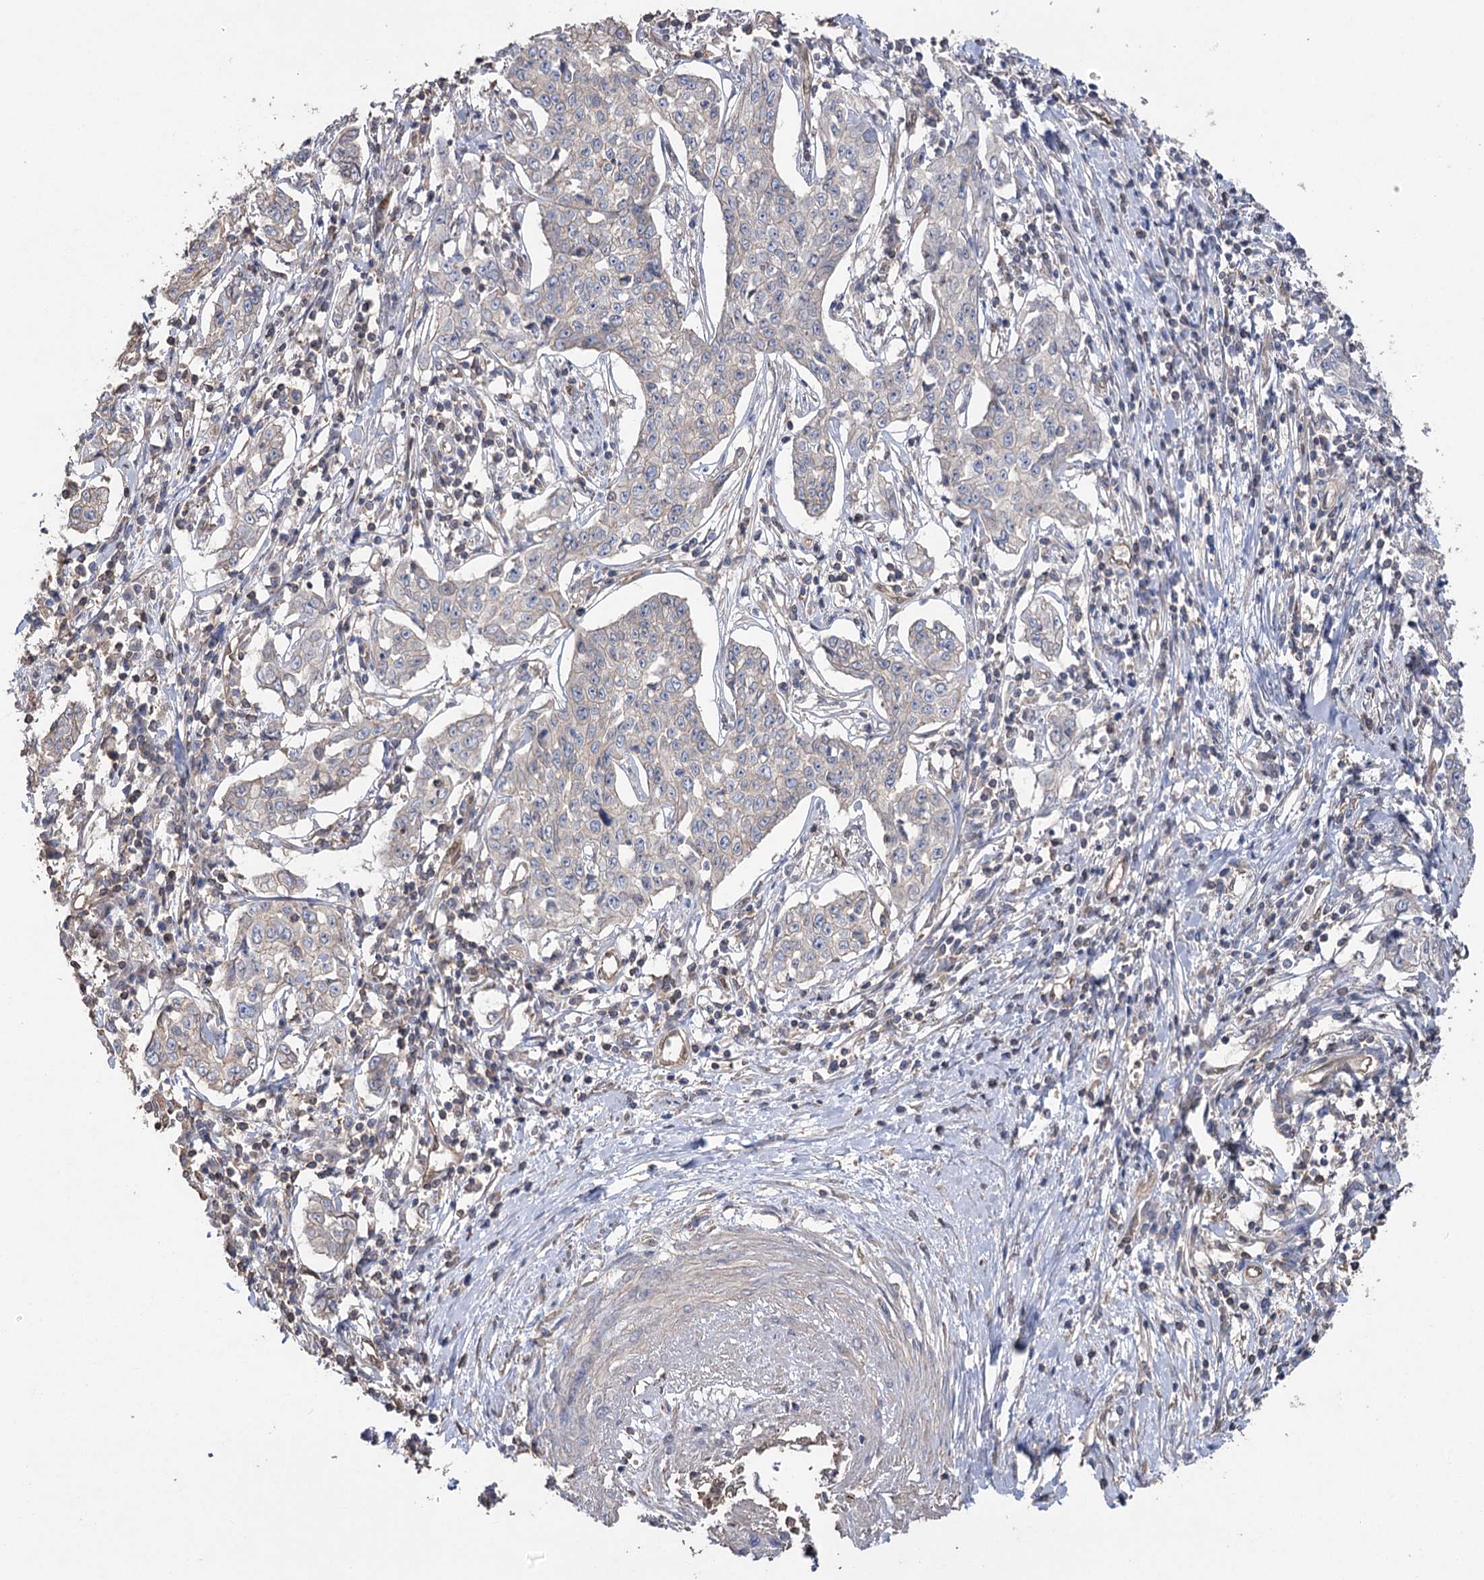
{"staining": {"intensity": "negative", "quantity": "none", "location": "none"}, "tissue": "cervical cancer", "cell_type": "Tumor cells", "image_type": "cancer", "snomed": [{"axis": "morphology", "description": "Squamous cell carcinoma, NOS"}, {"axis": "topography", "description": "Cervix"}], "caption": "Squamous cell carcinoma (cervical) was stained to show a protein in brown. There is no significant positivity in tumor cells. (DAB (3,3'-diaminobenzidine) immunohistochemistry with hematoxylin counter stain).", "gene": "FAM13B", "patient": {"sex": "female", "age": 35}}